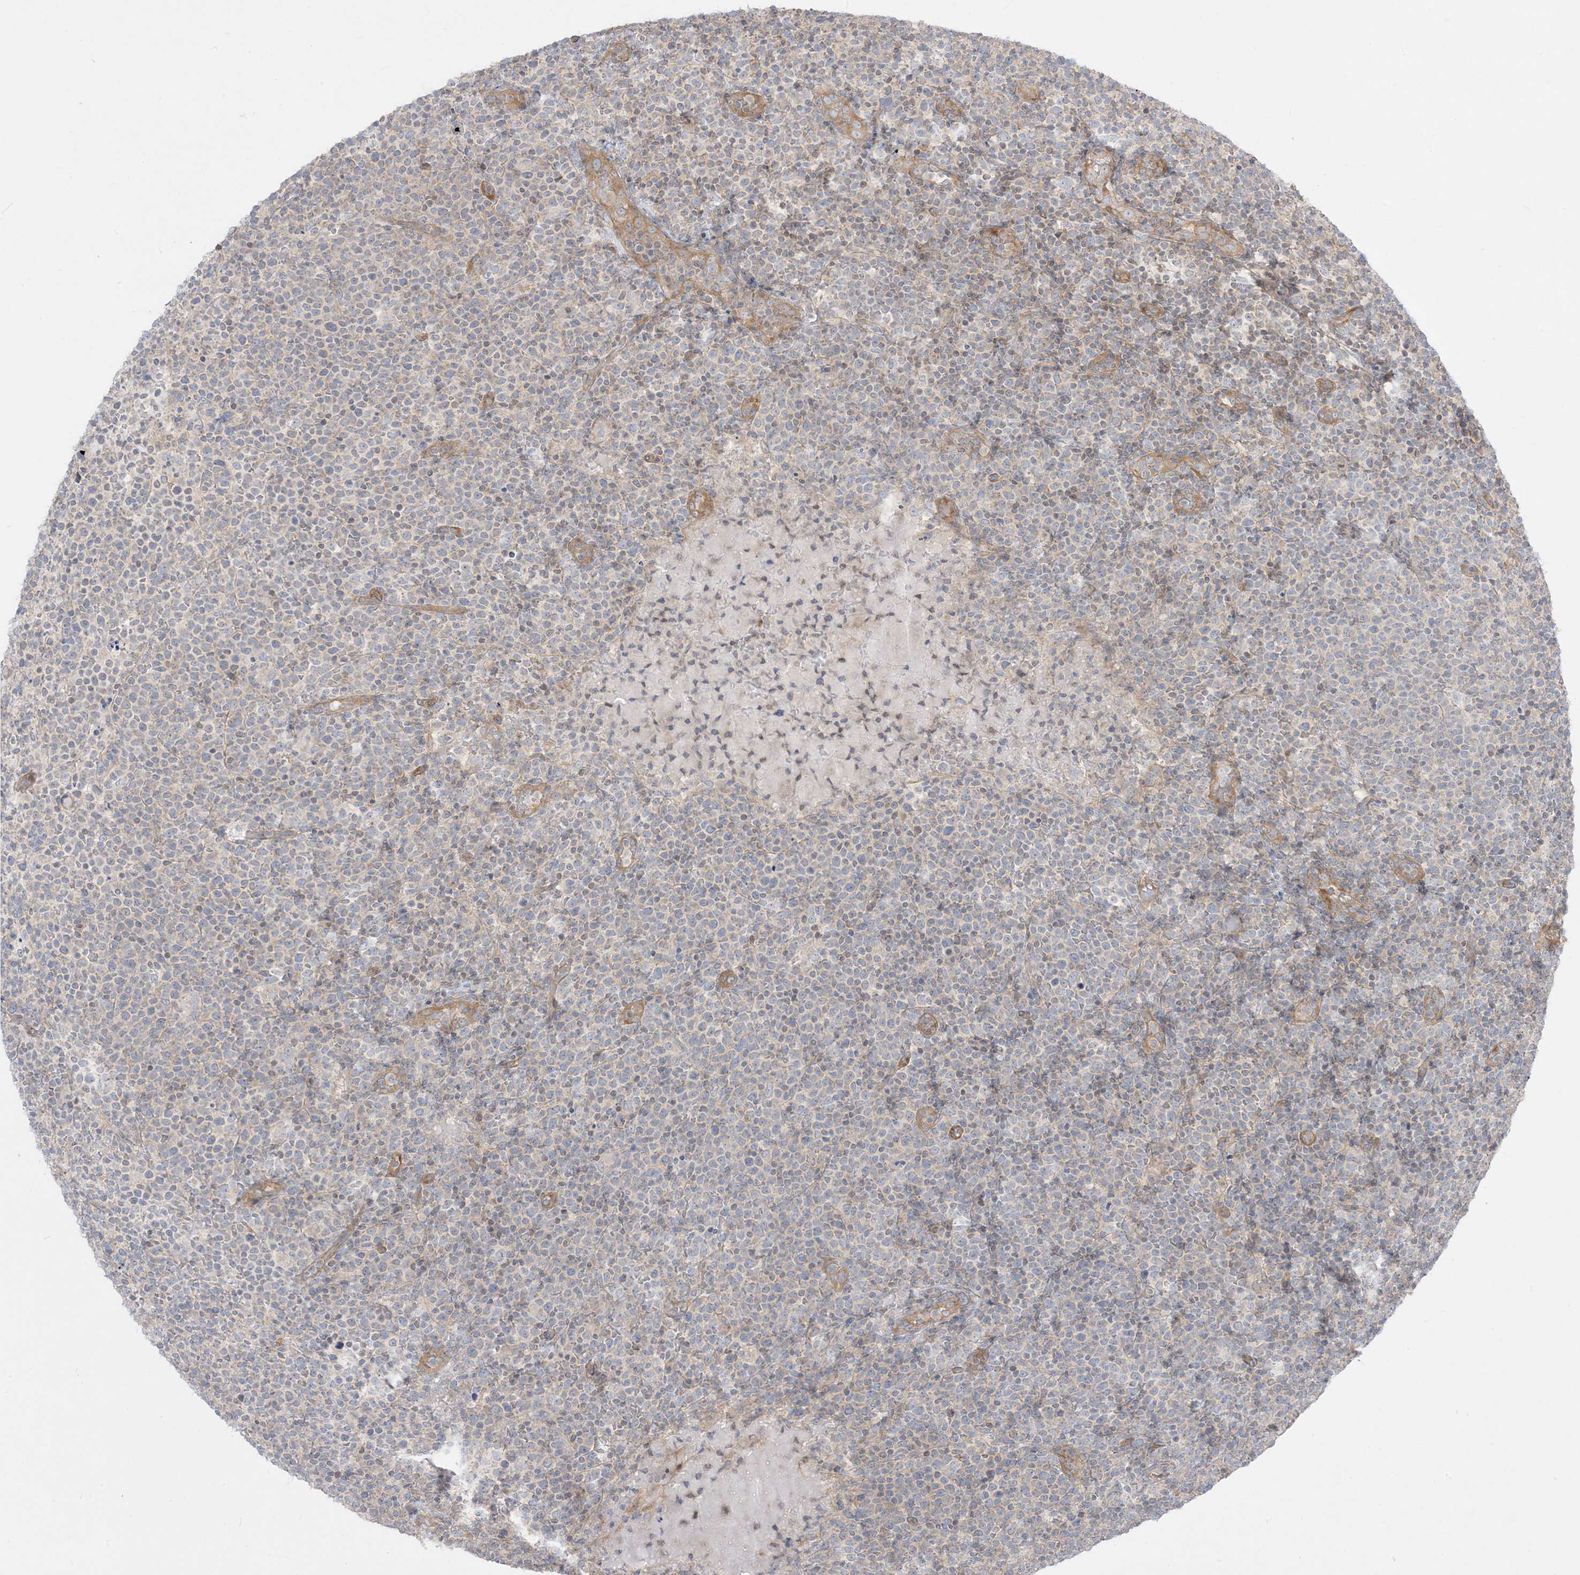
{"staining": {"intensity": "negative", "quantity": "none", "location": "none"}, "tissue": "lymphoma", "cell_type": "Tumor cells", "image_type": "cancer", "snomed": [{"axis": "morphology", "description": "Malignant lymphoma, non-Hodgkin's type, High grade"}, {"axis": "topography", "description": "Lymph node"}], "caption": "Immunohistochemical staining of lymphoma reveals no significant positivity in tumor cells.", "gene": "ARHGEF9", "patient": {"sex": "male", "age": 61}}